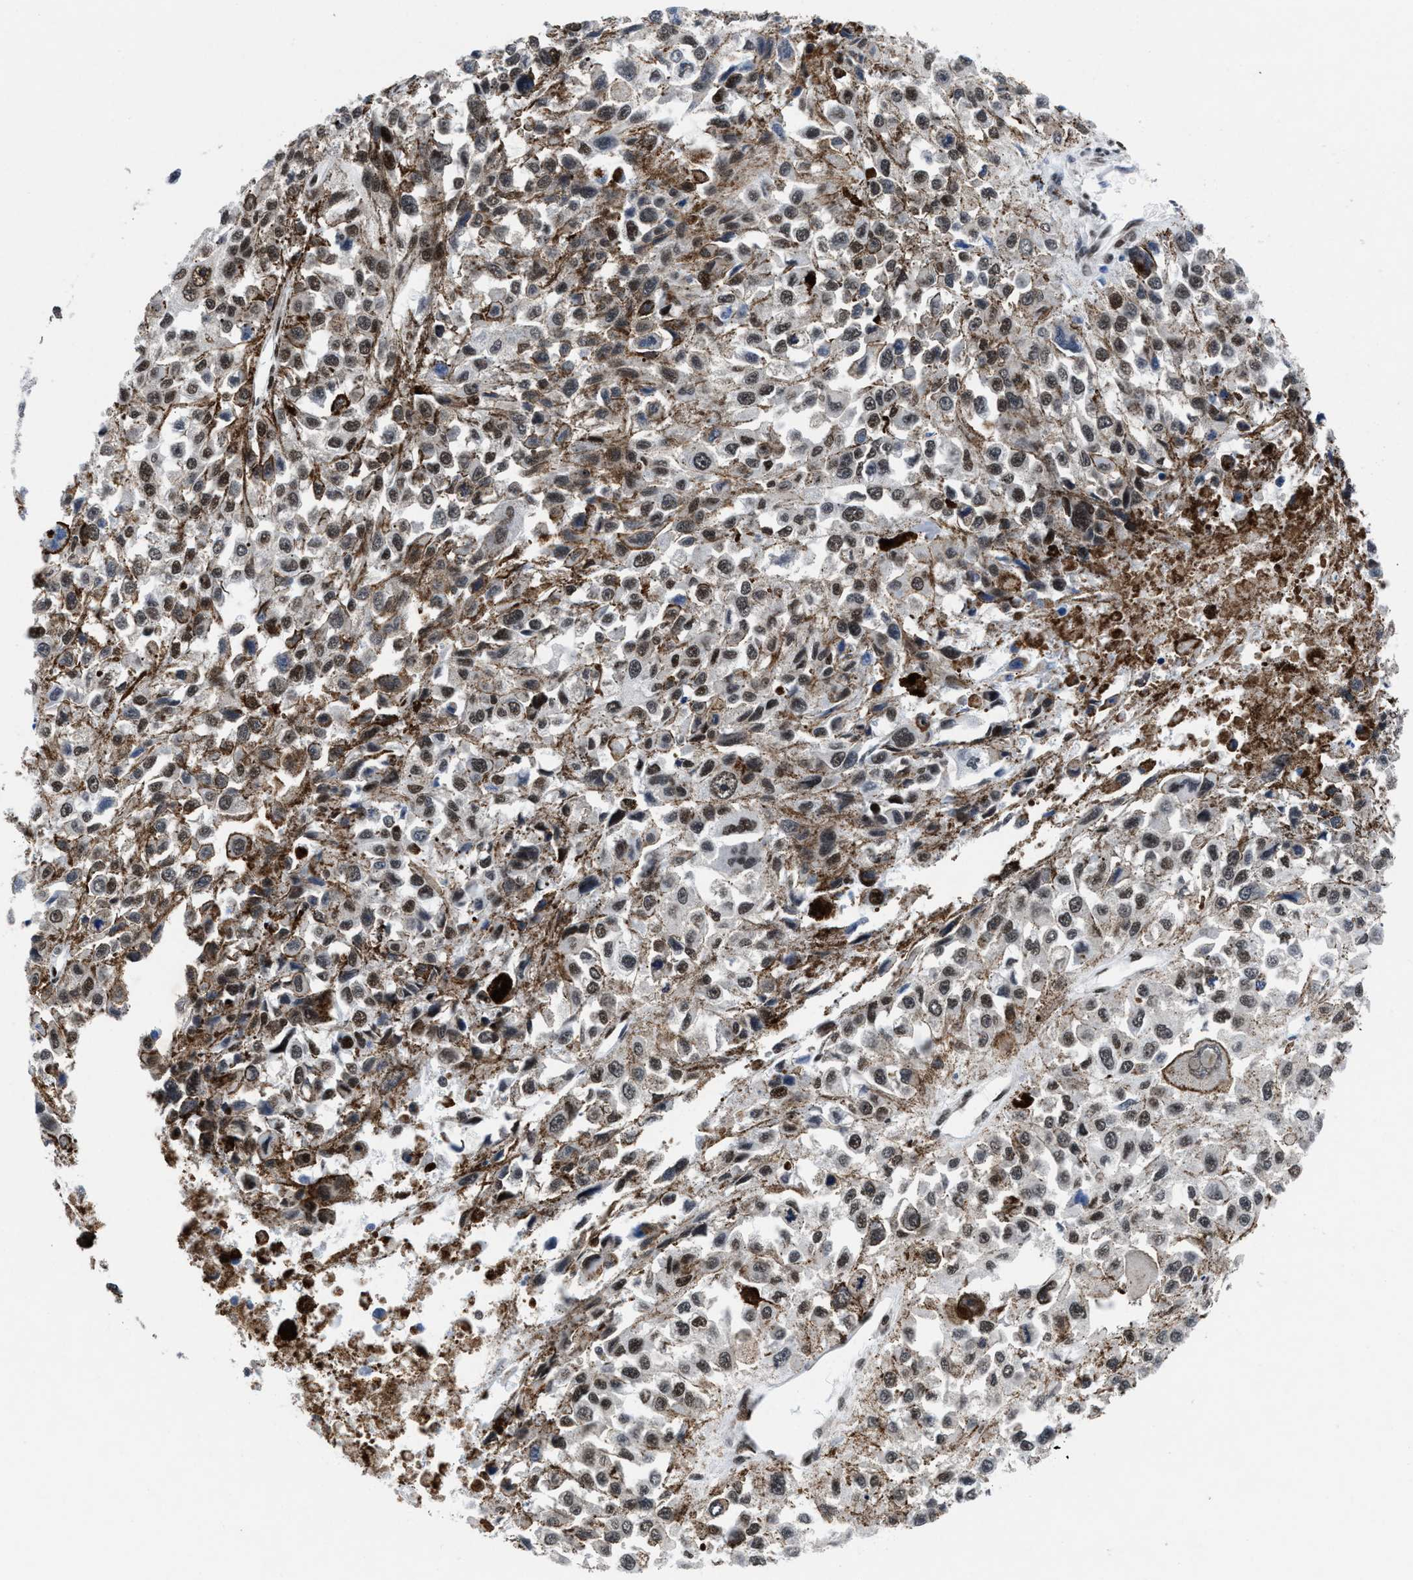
{"staining": {"intensity": "weak", "quantity": ">75%", "location": "nuclear"}, "tissue": "melanoma", "cell_type": "Tumor cells", "image_type": "cancer", "snomed": [{"axis": "morphology", "description": "Malignant melanoma, Metastatic site"}, {"axis": "topography", "description": "Lymph node"}], "caption": "Immunohistochemical staining of human melanoma demonstrates weak nuclear protein staining in about >75% of tumor cells.", "gene": "WDR81", "patient": {"sex": "male", "age": 59}}